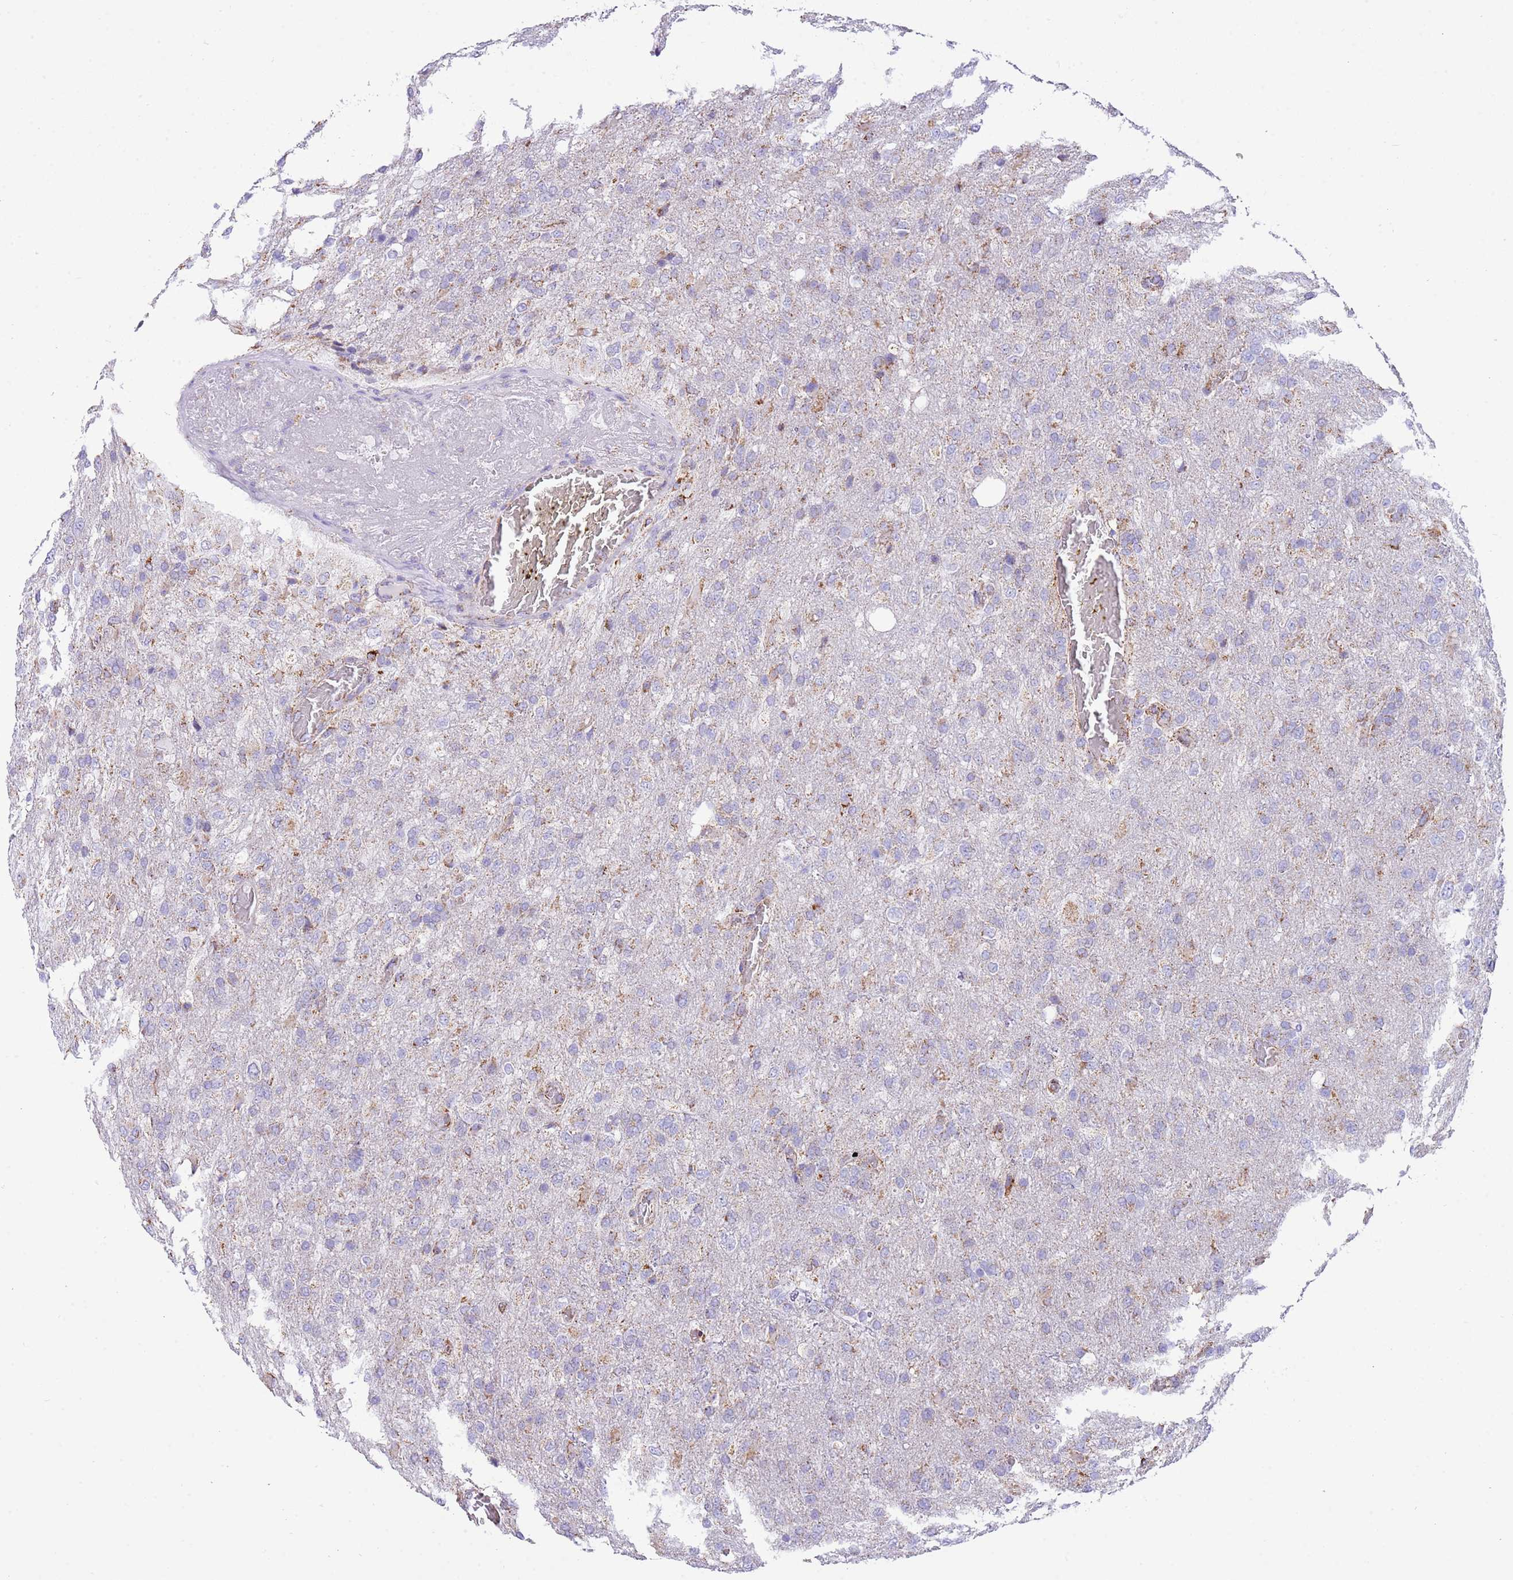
{"staining": {"intensity": "weak", "quantity": "<25%", "location": "cytoplasmic/membranous"}, "tissue": "glioma", "cell_type": "Tumor cells", "image_type": "cancer", "snomed": [{"axis": "morphology", "description": "Glioma, malignant, High grade"}, {"axis": "topography", "description": "Brain"}], "caption": "Immunohistochemistry (IHC) of glioma reveals no staining in tumor cells.", "gene": "SUCLG2", "patient": {"sex": "female", "age": 74}}